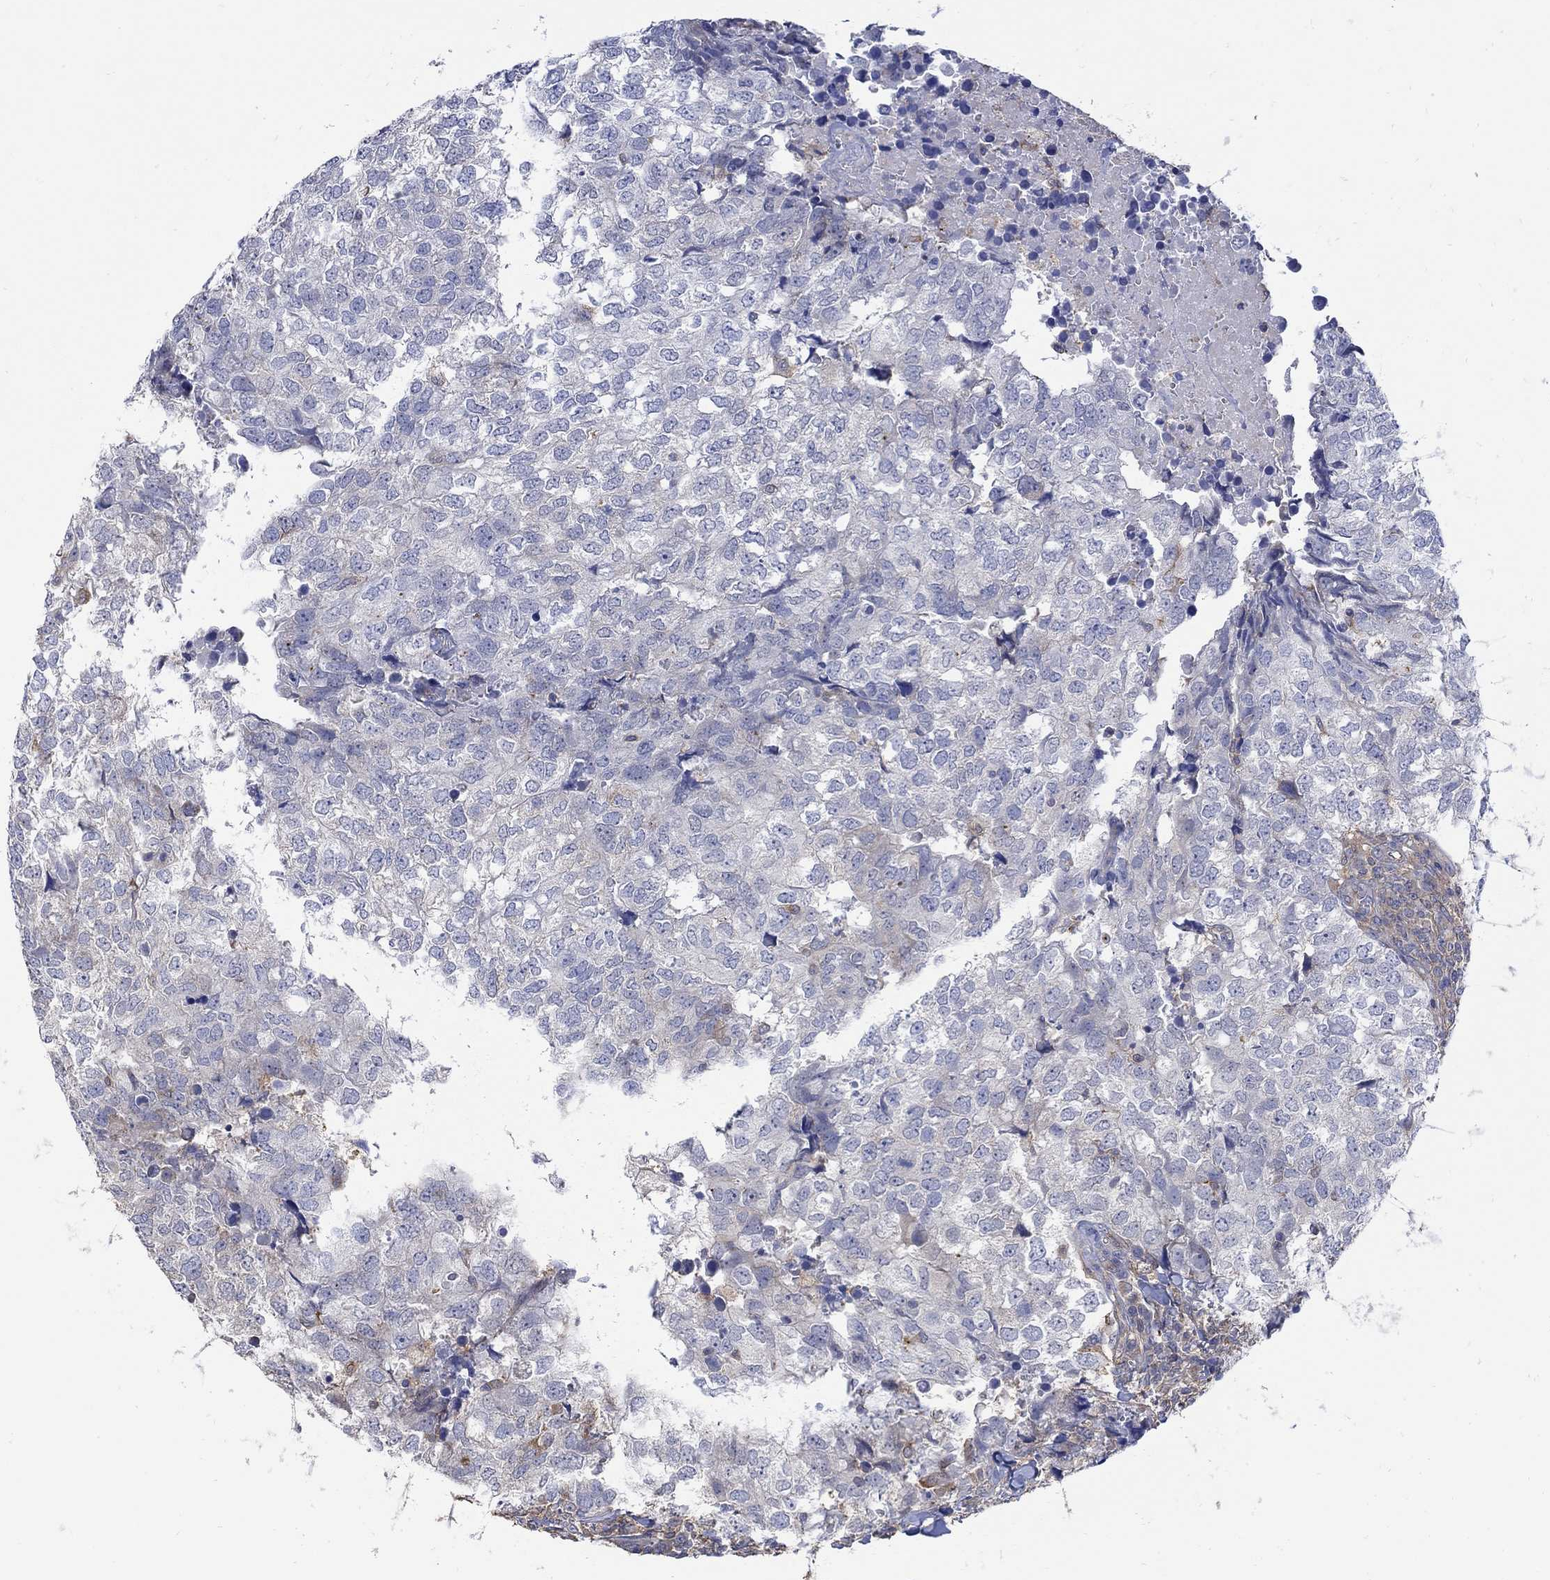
{"staining": {"intensity": "negative", "quantity": "none", "location": "none"}, "tissue": "breast cancer", "cell_type": "Tumor cells", "image_type": "cancer", "snomed": [{"axis": "morphology", "description": "Duct carcinoma"}, {"axis": "topography", "description": "Breast"}], "caption": "Breast invasive ductal carcinoma stained for a protein using IHC demonstrates no expression tumor cells.", "gene": "TEKT3", "patient": {"sex": "female", "age": 30}}